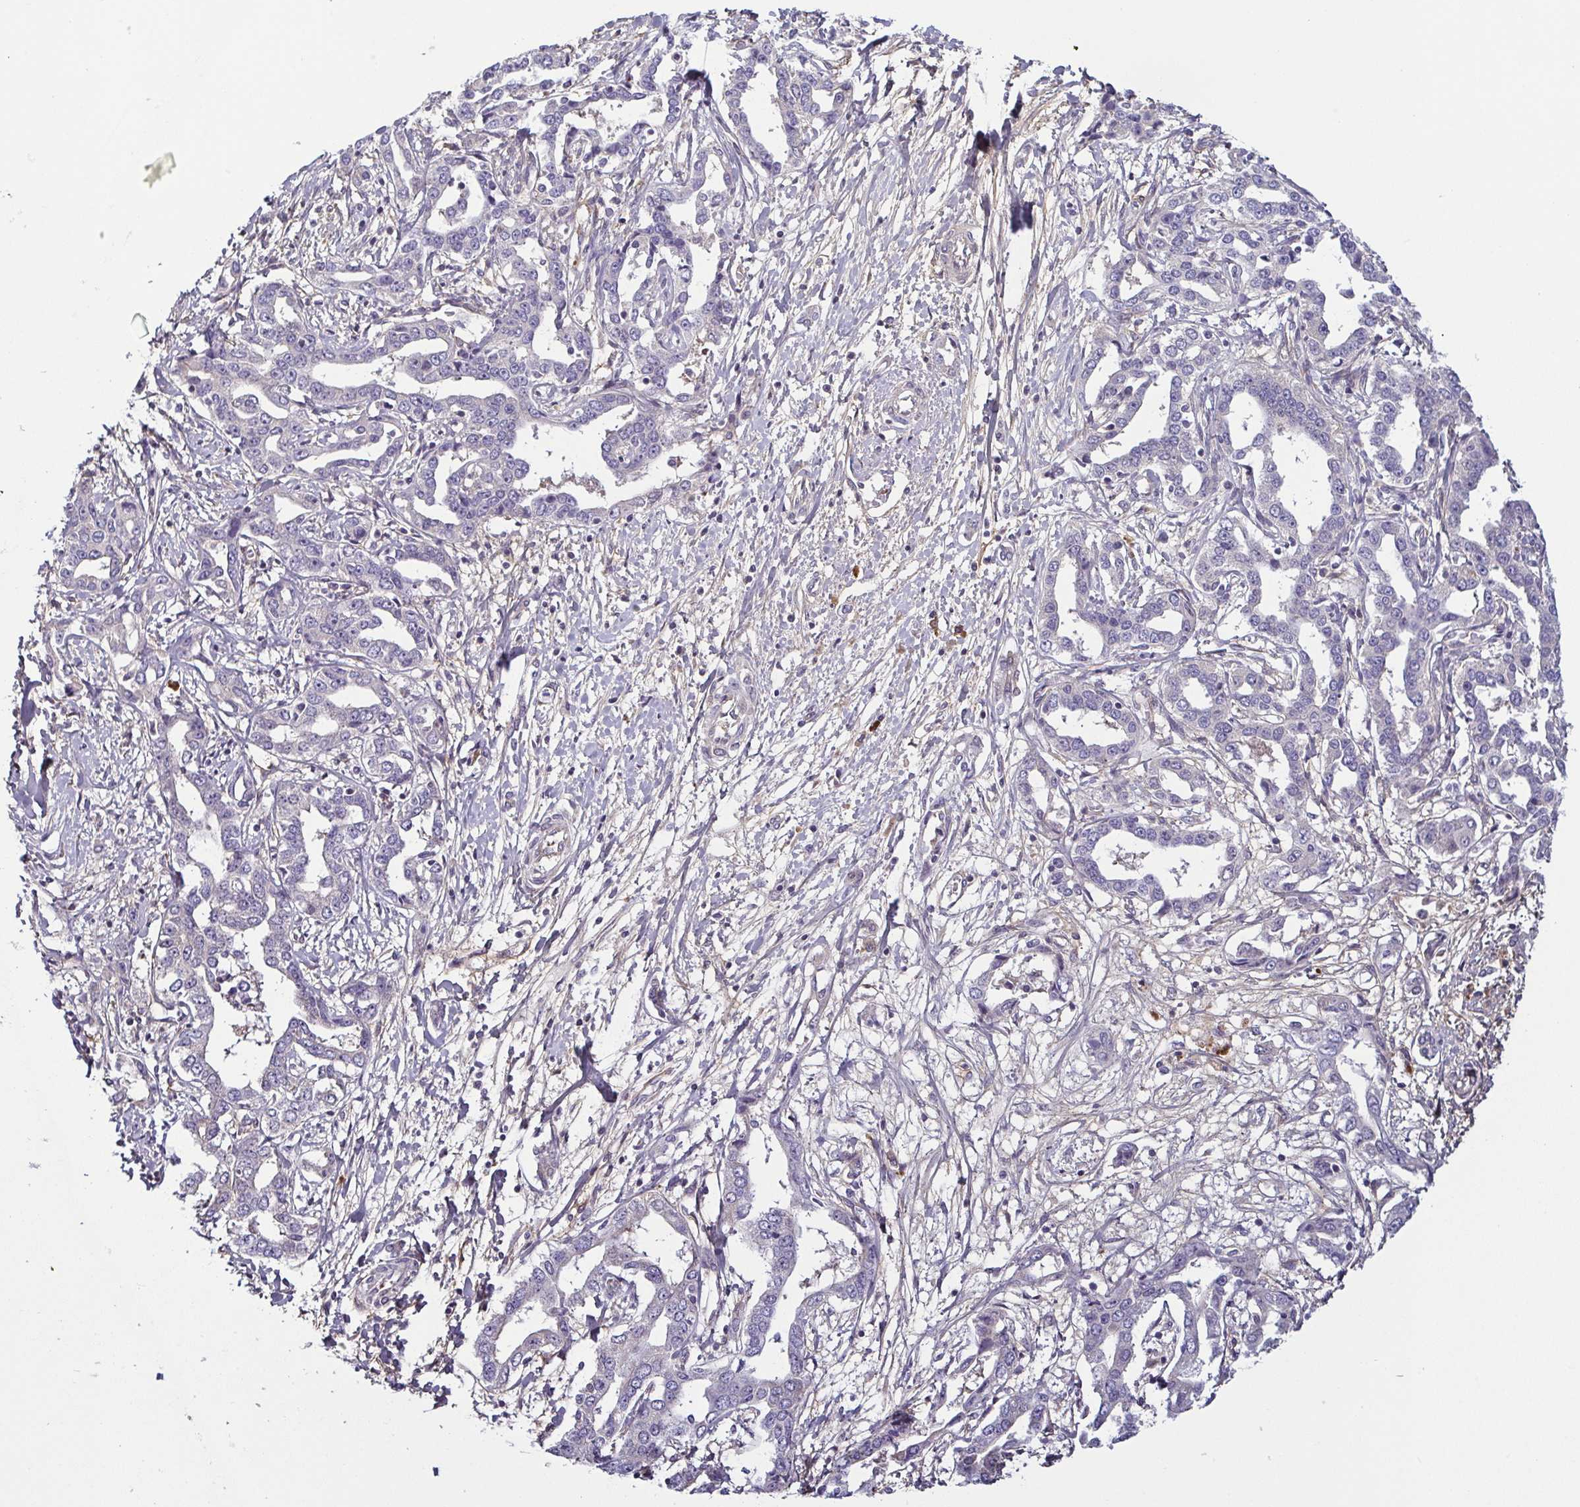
{"staining": {"intensity": "negative", "quantity": "none", "location": "none"}, "tissue": "liver cancer", "cell_type": "Tumor cells", "image_type": "cancer", "snomed": [{"axis": "morphology", "description": "Cholangiocarcinoma"}, {"axis": "topography", "description": "Liver"}], "caption": "Tumor cells show no significant positivity in liver cholangiocarcinoma. Nuclei are stained in blue.", "gene": "ECM1", "patient": {"sex": "male", "age": 59}}